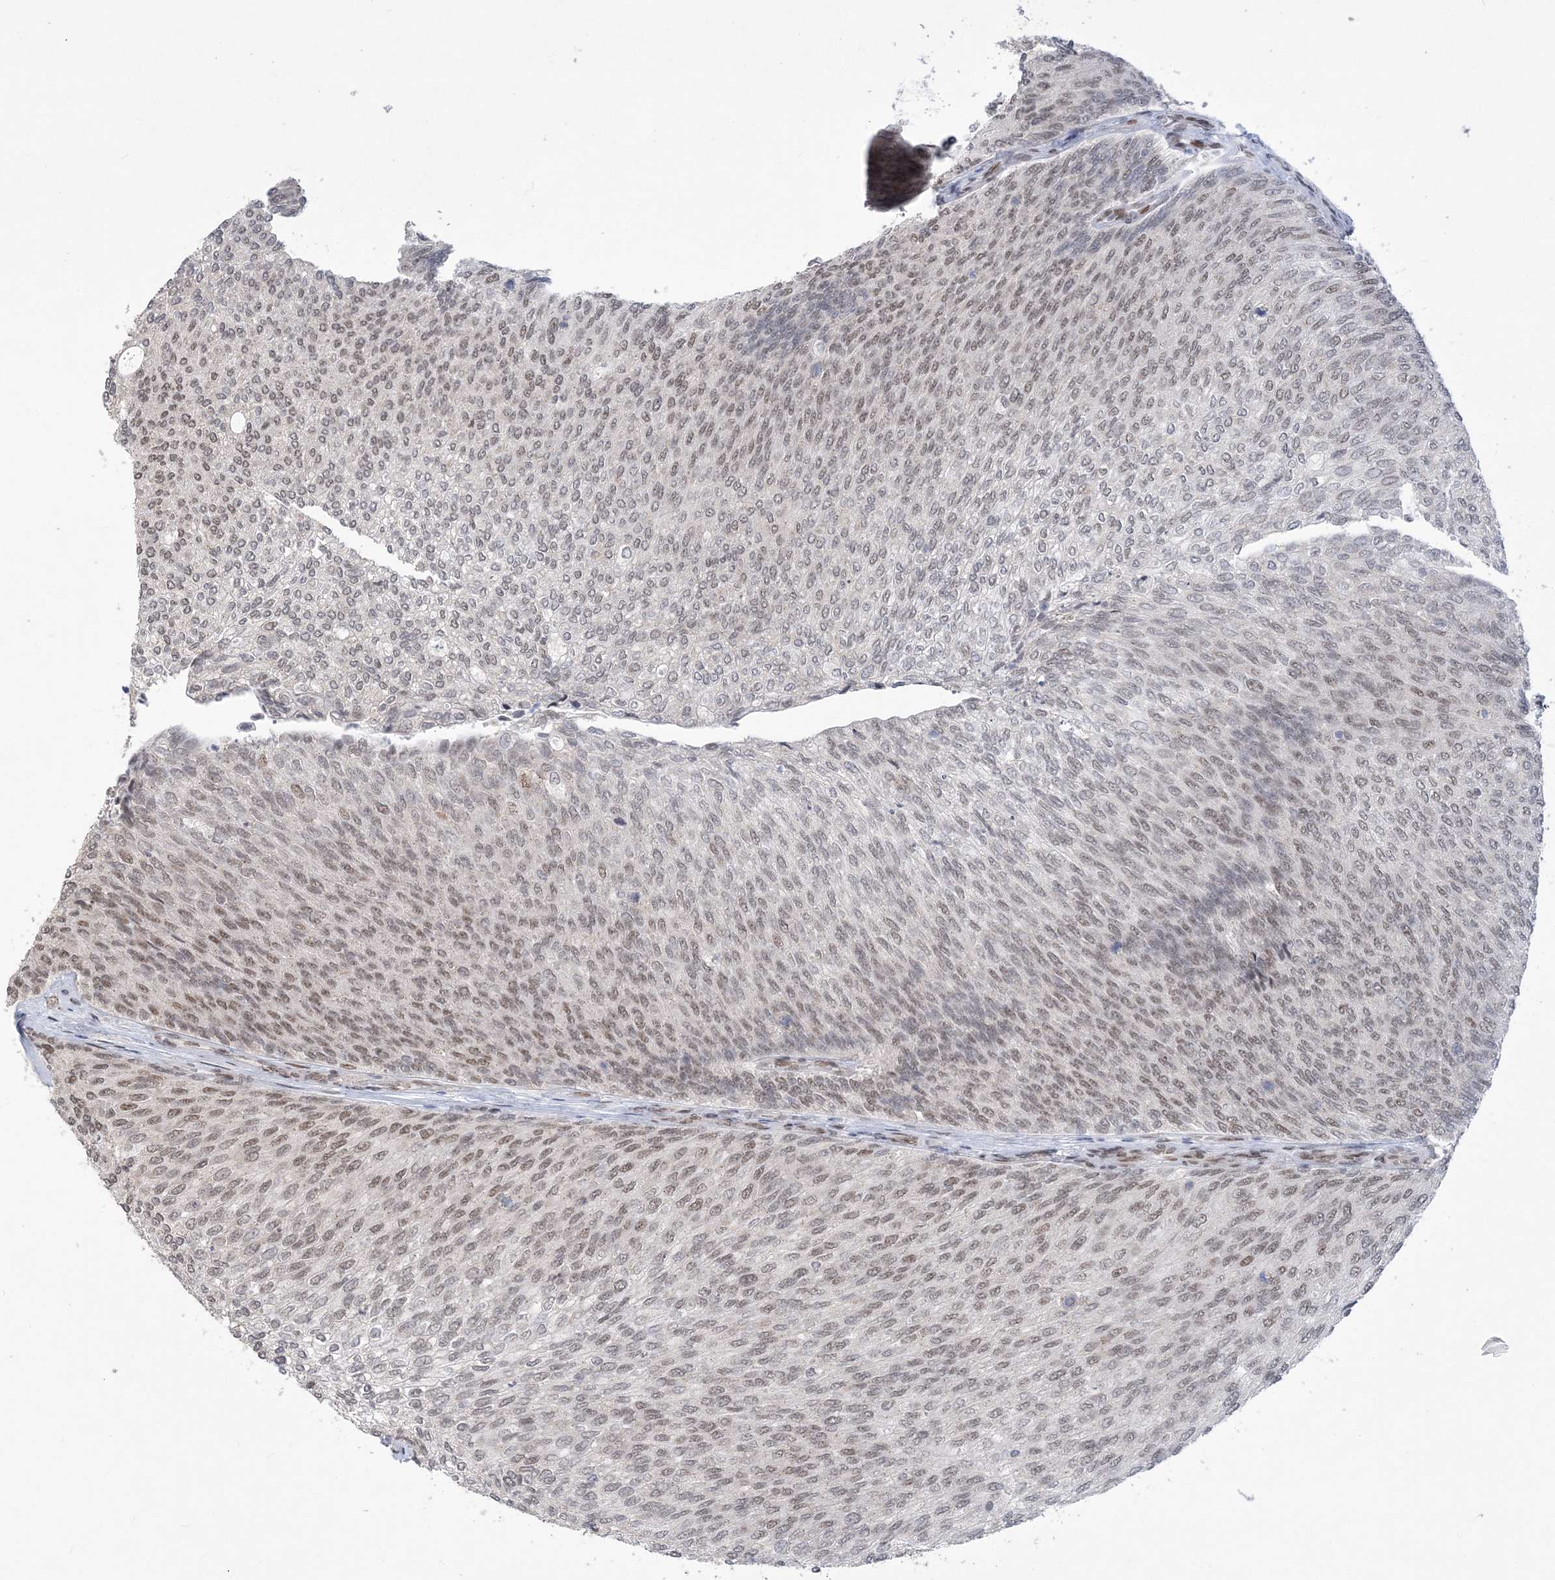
{"staining": {"intensity": "moderate", "quantity": "25%-75%", "location": "nuclear"}, "tissue": "urothelial cancer", "cell_type": "Tumor cells", "image_type": "cancer", "snomed": [{"axis": "morphology", "description": "Urothelial carcinoma, Low grade"}, {"axis": "topography", "description": "Urinary bladder"}], "caption": "Immunohistochemical staining of human low-grade urothelial carcinoma displays medium levels of moderate nuclear protein positivity in approximately 25%-75% of tumor cells.", "gene": "WAC", "patient": {"sex": "female", "age": 79}}